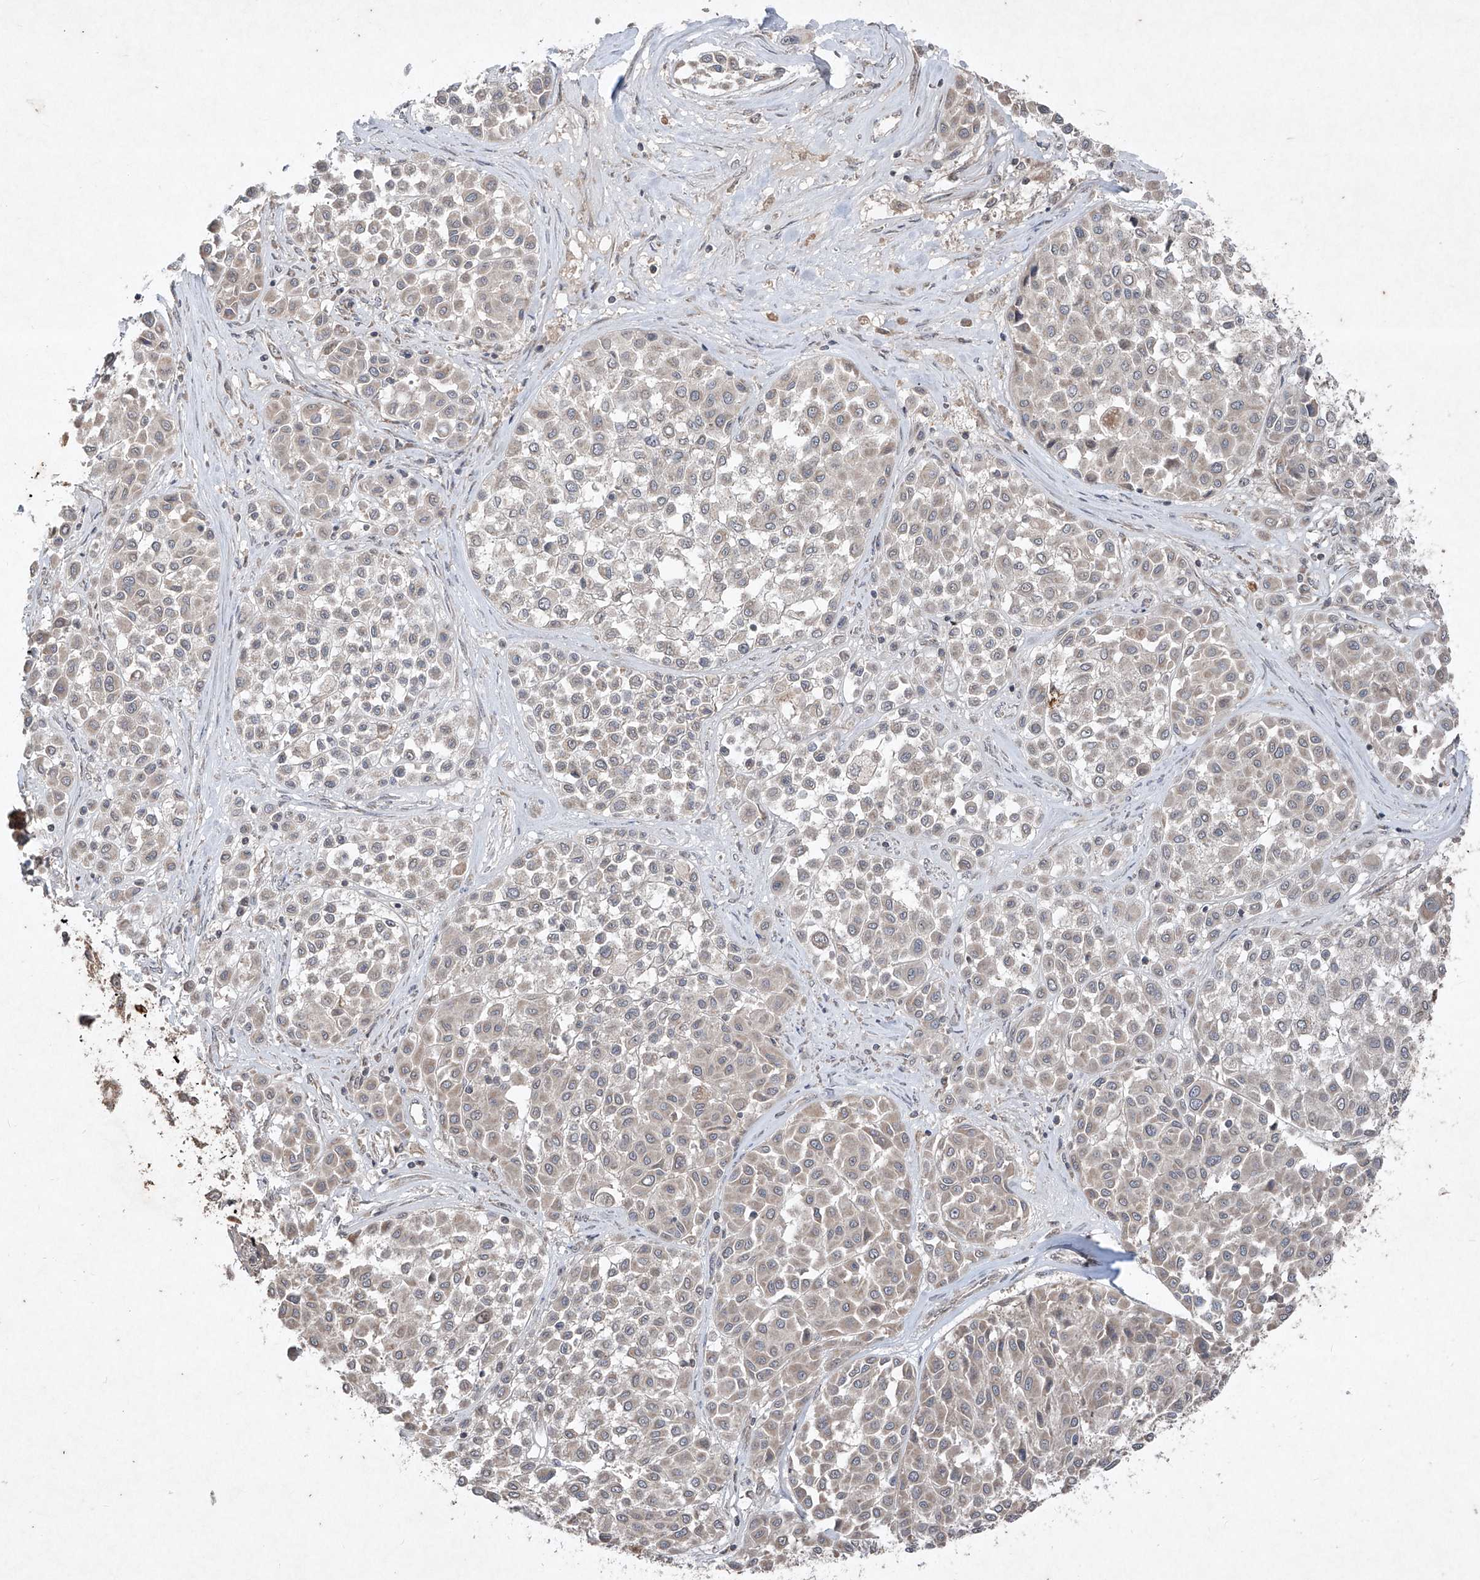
{"staining": {"intensity": "negative", "quantity": "none", "location": "none"}, "tissue": "melanoma", "cell_type": "Tumor cells", "image_type": "cancer", "snomed": [{"axis": "morphology", "description": "Malignant melanoma, Metastatic site"}, {"axis": "topography", "description": "Soft tissue"}], "caption": "Immunohistochemical staining of human malignant melanoma (metastatic site) demonstrates no significant expression in tumor cells.", "gene": "ABCD3", "patient": {"sex": "male", "age": 41}}